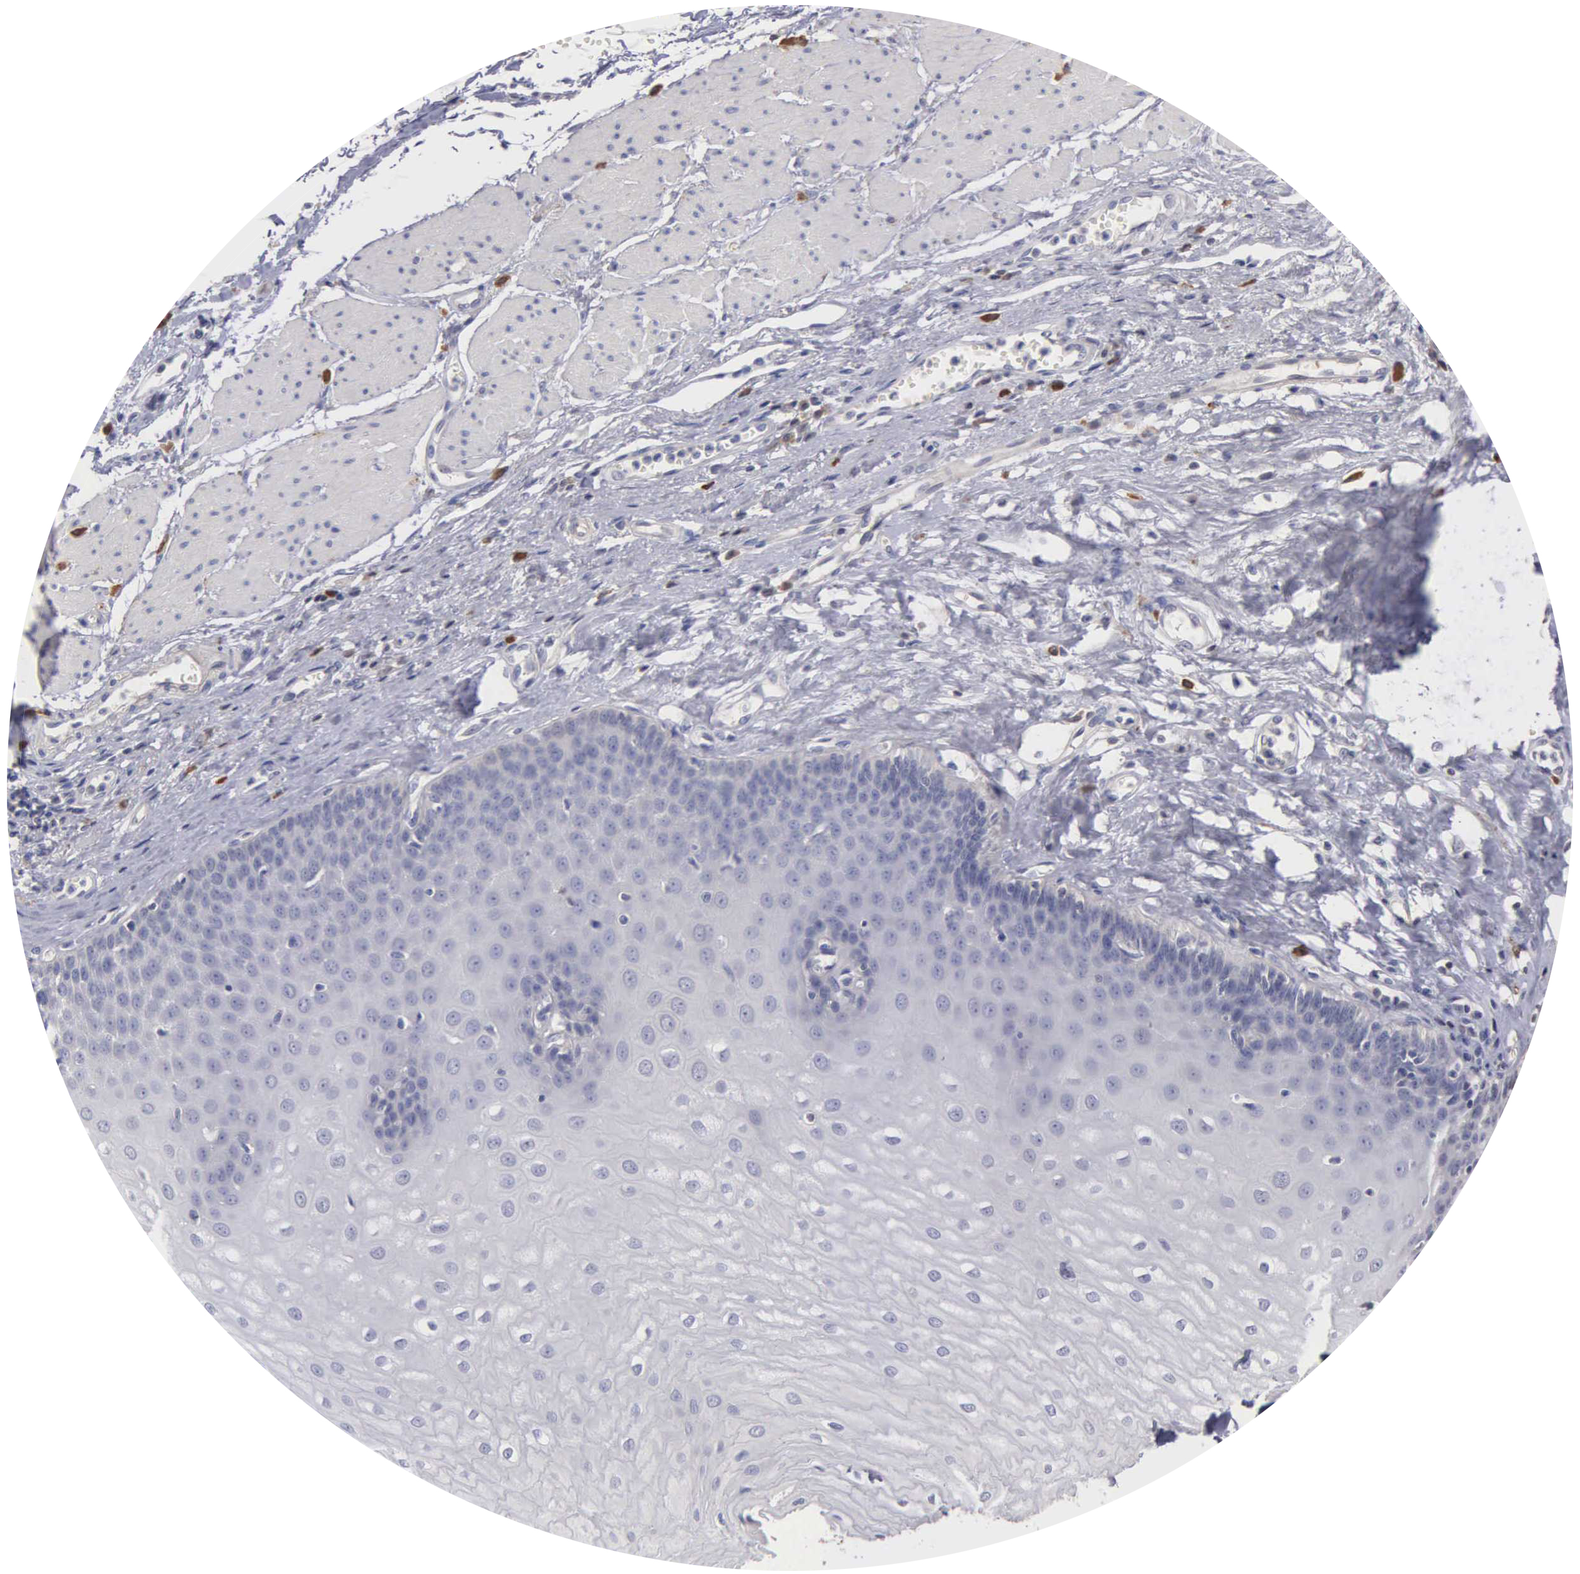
{"staining": {"intensity": "negative", "quantity": "none", "location": "none"}, "tissue": "esophagus", "cell_type": "Squamous epithelial cells", "image_type": "normal", "snomed": [{"axis": "morphology", "description": "Normal tissue, NOS"}, {"axis": "topography", "description": "Esophagus"}], "caption": "IHC image of benign esophagus: human esophagus stained with DAB (3,3'-diaminobenzidine) exhibits no significant protein expression in squamous epithelial cells.", "gene": "ENO3", "patient": {"sex": "male", "age": 65}}